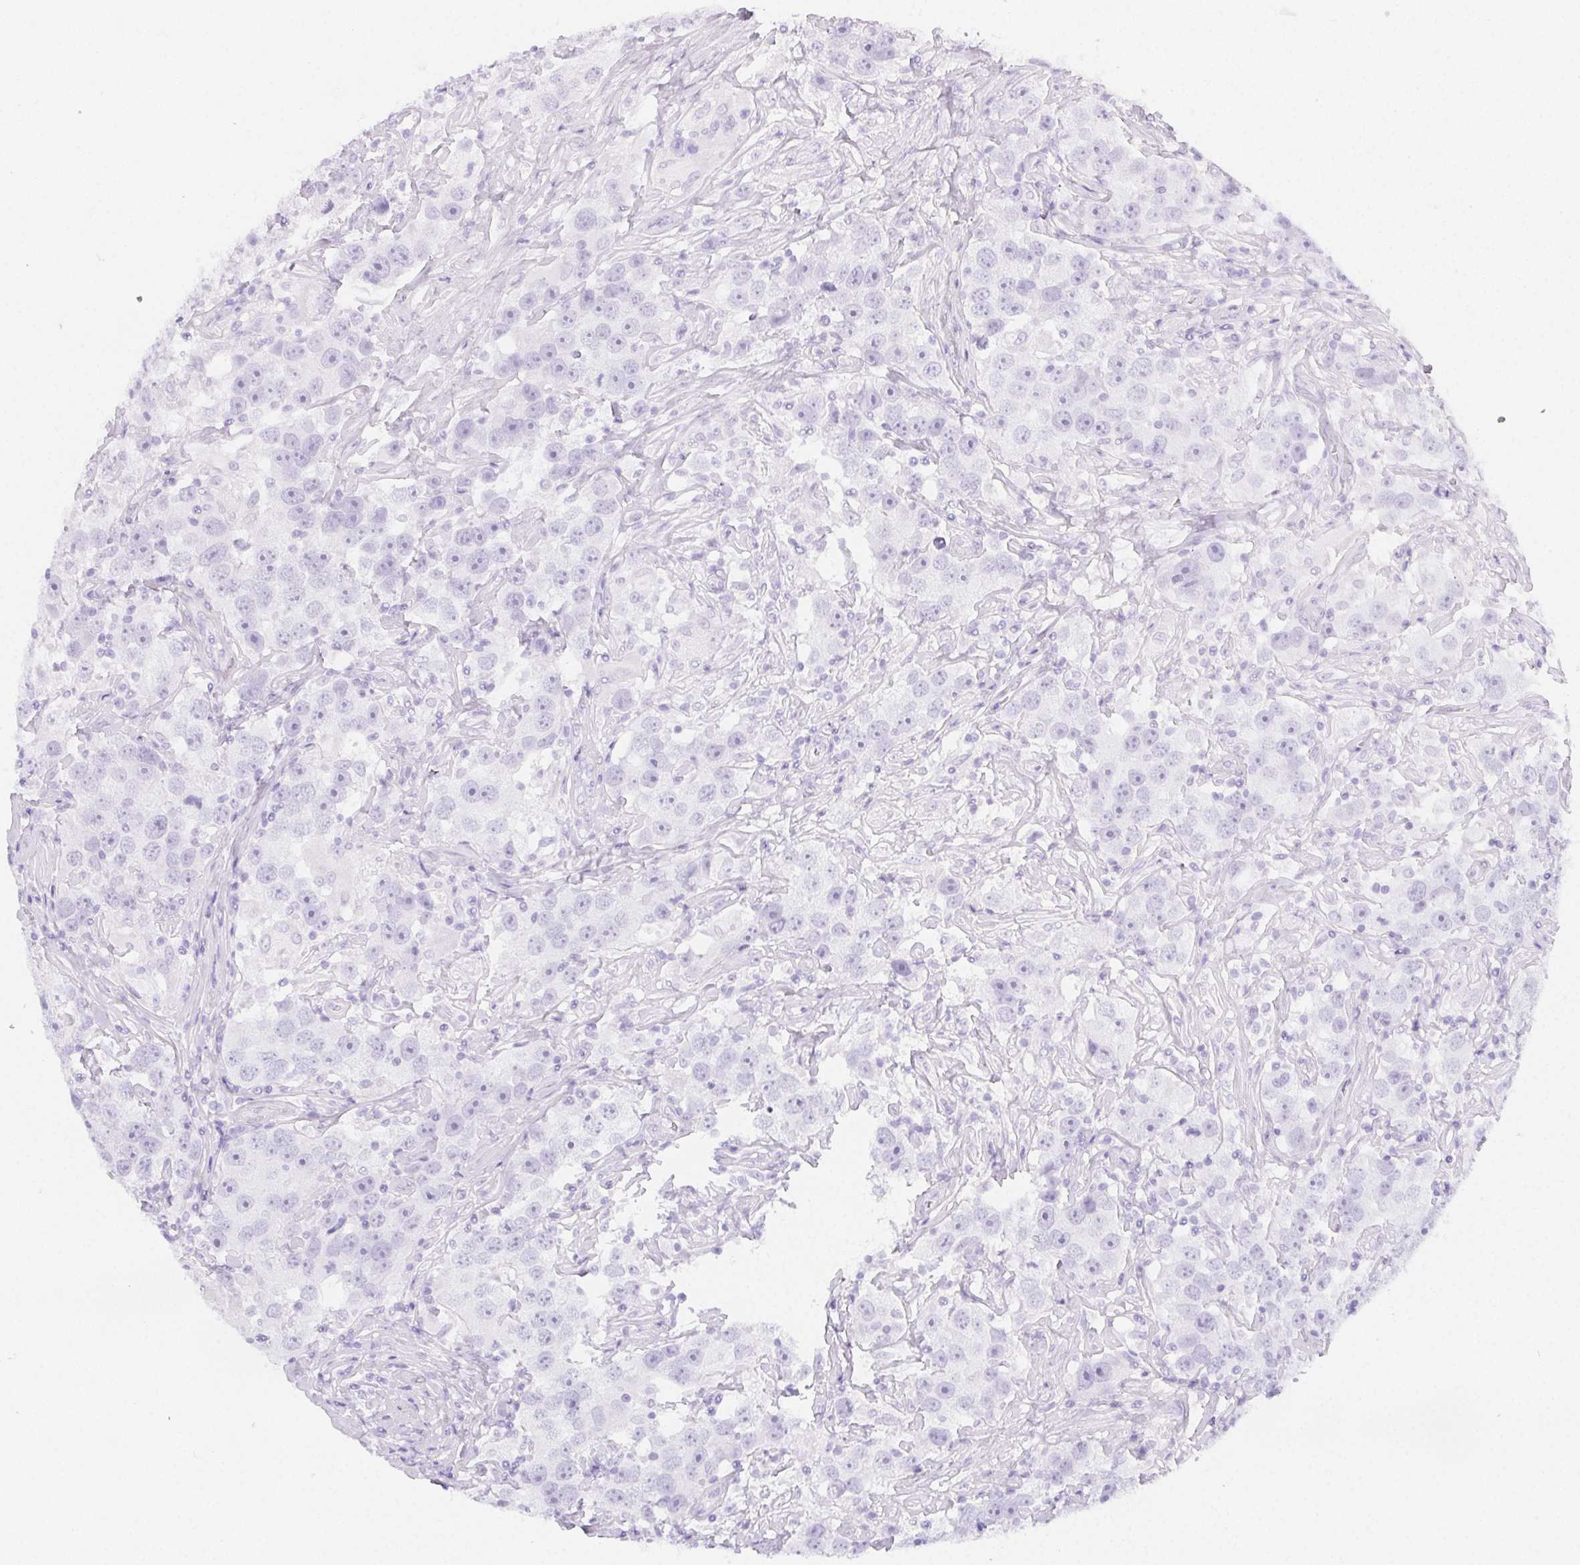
{"staining": {"intensity": "negative", "quantity": "none", "location": "none"}, "tissue": "testis cancer", "cell_type": "Tumor cells", "image_type": "cancer", "snomed": [{"axis": "morphology", "description": "Seminoma, NOS"}, {"axis": "topography", "description": "Testis"}], "caption": "Protein analysis of seminoma (testis) demonstrates no significant expression in tumor cells.", "gene": "HRC", "patient": {"sex": "male", "age": 49}}